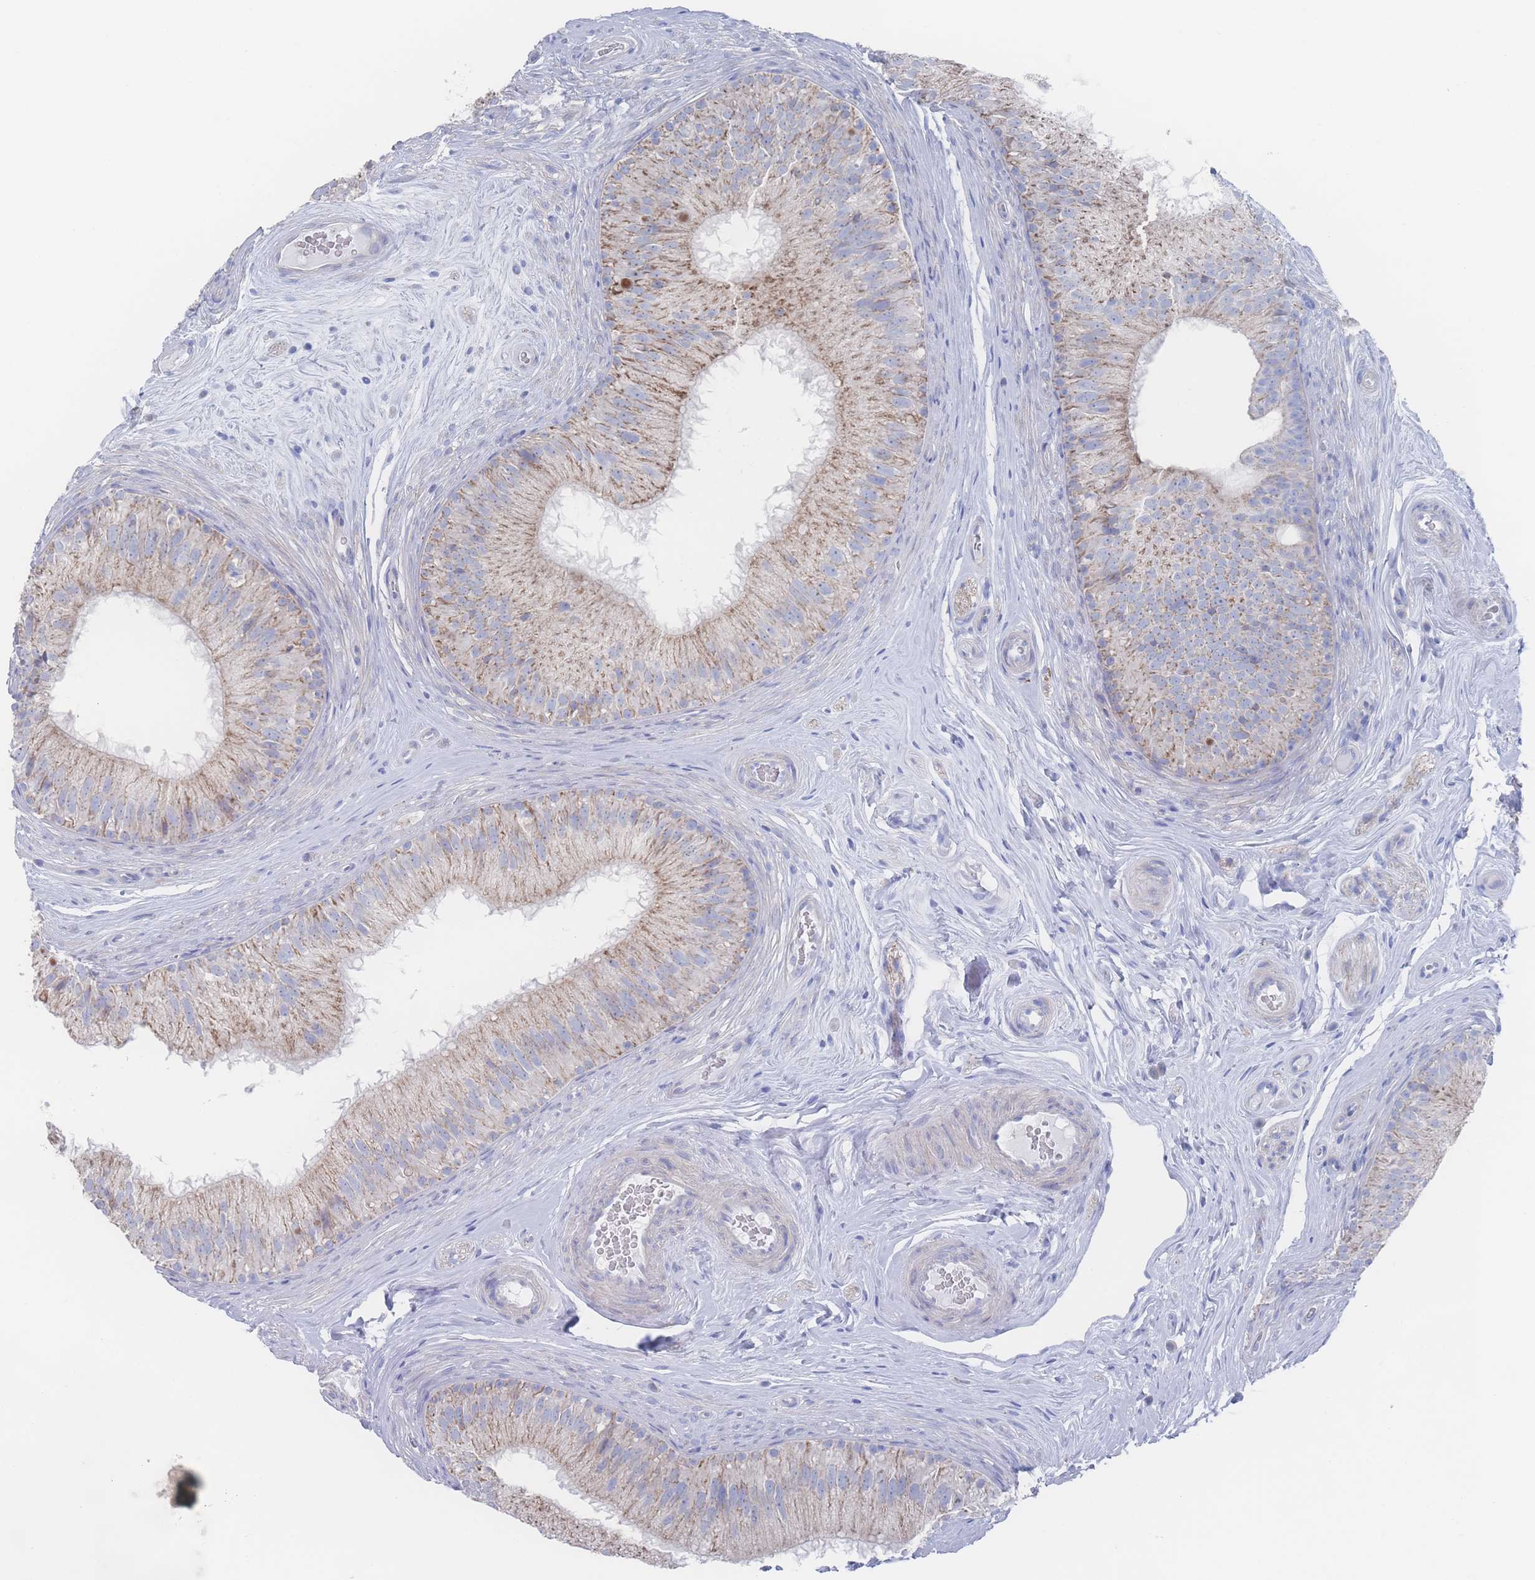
{"staining": {"intensity": "moderate", "quantity": "25%-75%", "location": "cytoplasmic/membranous"}, "tissue": "epididymis", "cell_type": "Glandular cells", "image_type": "normal", "snomed": [{"axis": "morphology", "description": "Normal tissue, NOS"}, {"axis": "topography", "description": "Epididymis"}], "caption": "Epididymis stained for a protein displays moderate cytoplasmic/membranous positivity in glandular cells. (DAB IHC, brown staining for protein, blue staining for nuclei).", "gene": "SNPH", "patient": {"sex": "male", "age": 34}}